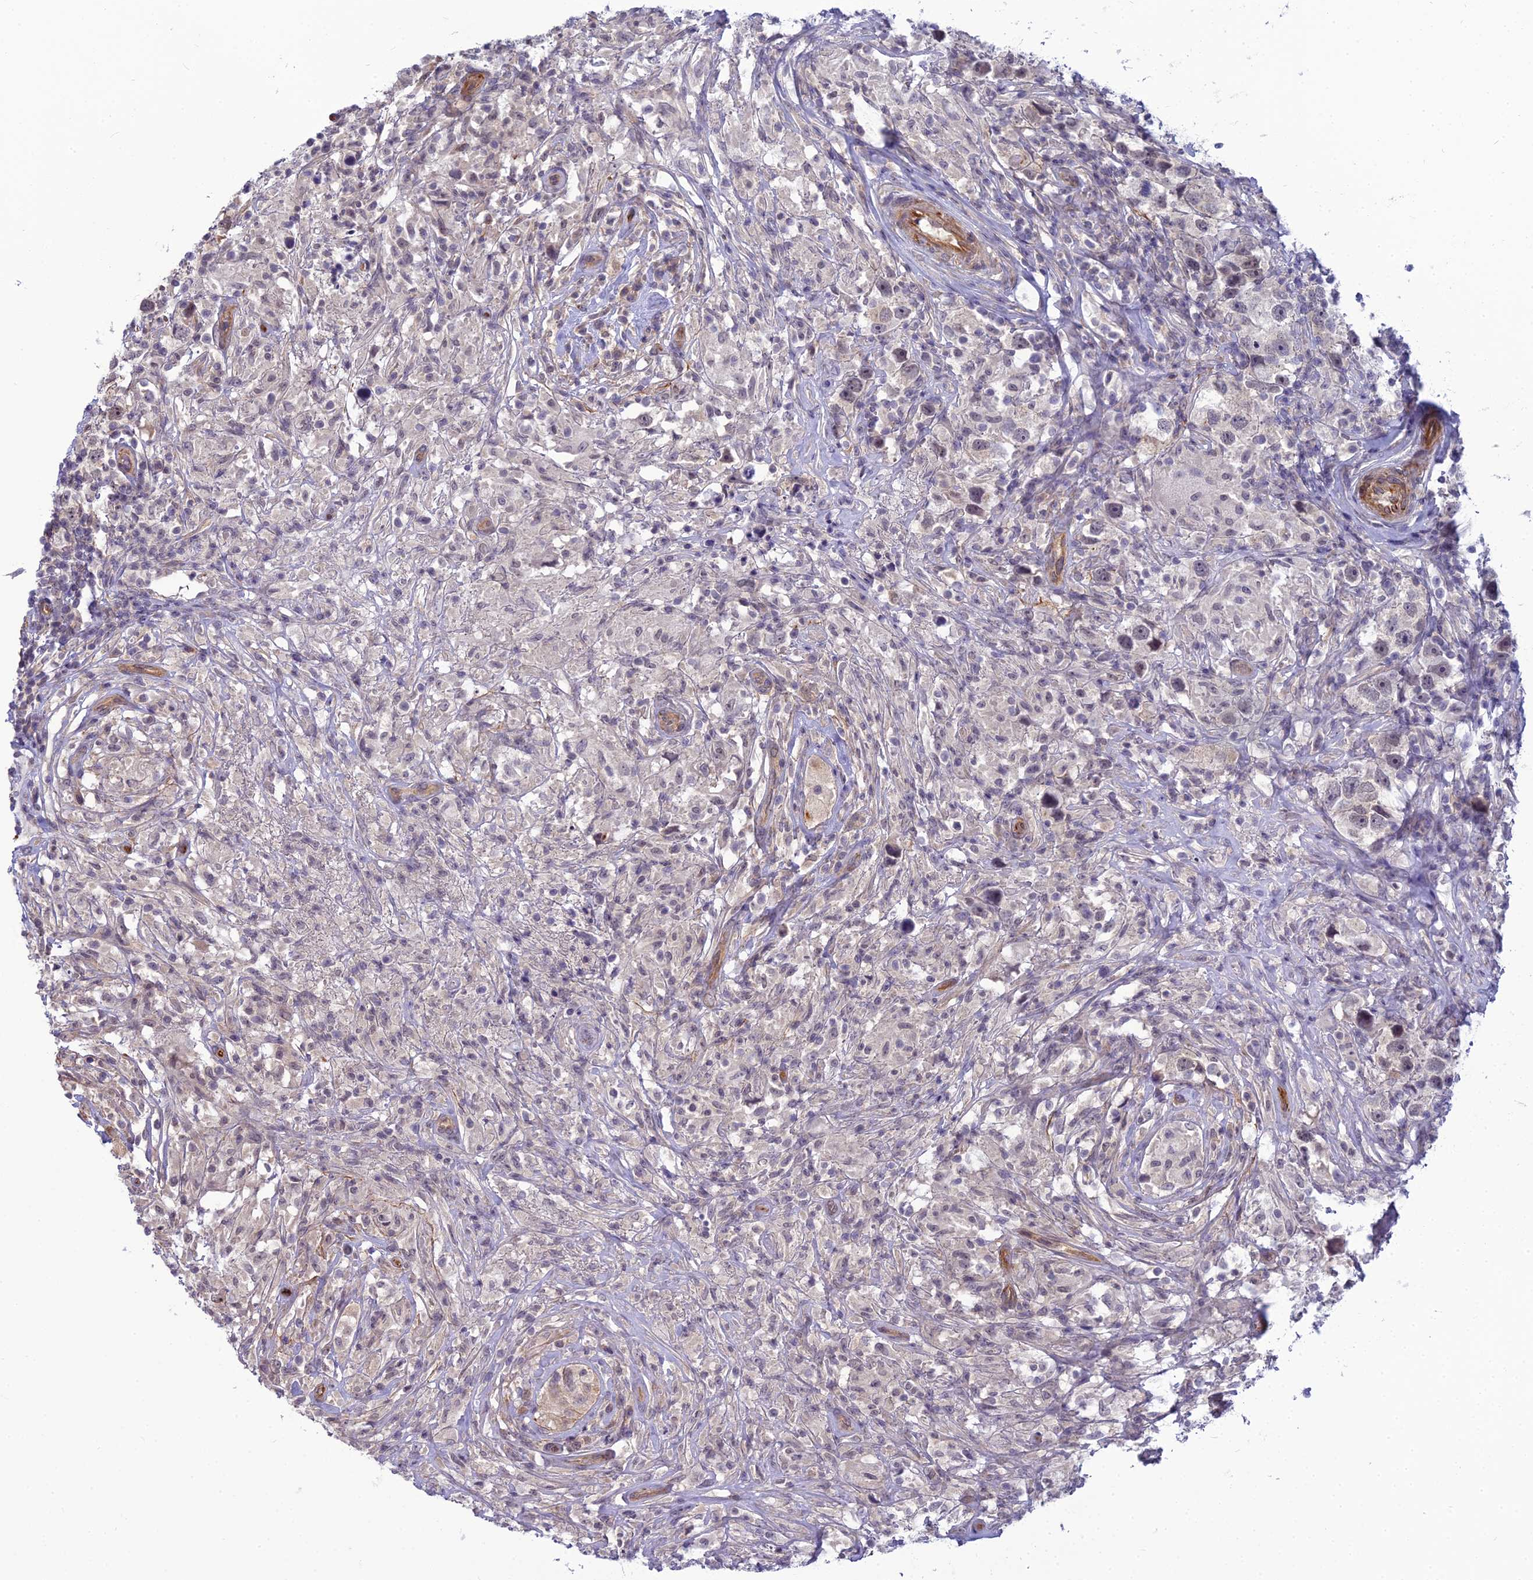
{"staining": {"intensity": "weak", "quantity": "25%-75%", "location": "nuclear"}, "tissue": "testis cancer", "cell_type": "Tumor cells", "image_type": "cancer", "snomed": [{"axis": "morphology", "description": "Seminoma, NOS"}, {"axis": "topography", "description": "Testis"}], "caption": "Testis cancer (seminoma) tissue shows weak nuclear positivity in approximately 25%-75% of tumor cells (DAB IHC, brown staining for protein, blue staining for nuclei).", "gene": "RGL3", "patient": {"sex": "male", "age": 49}}